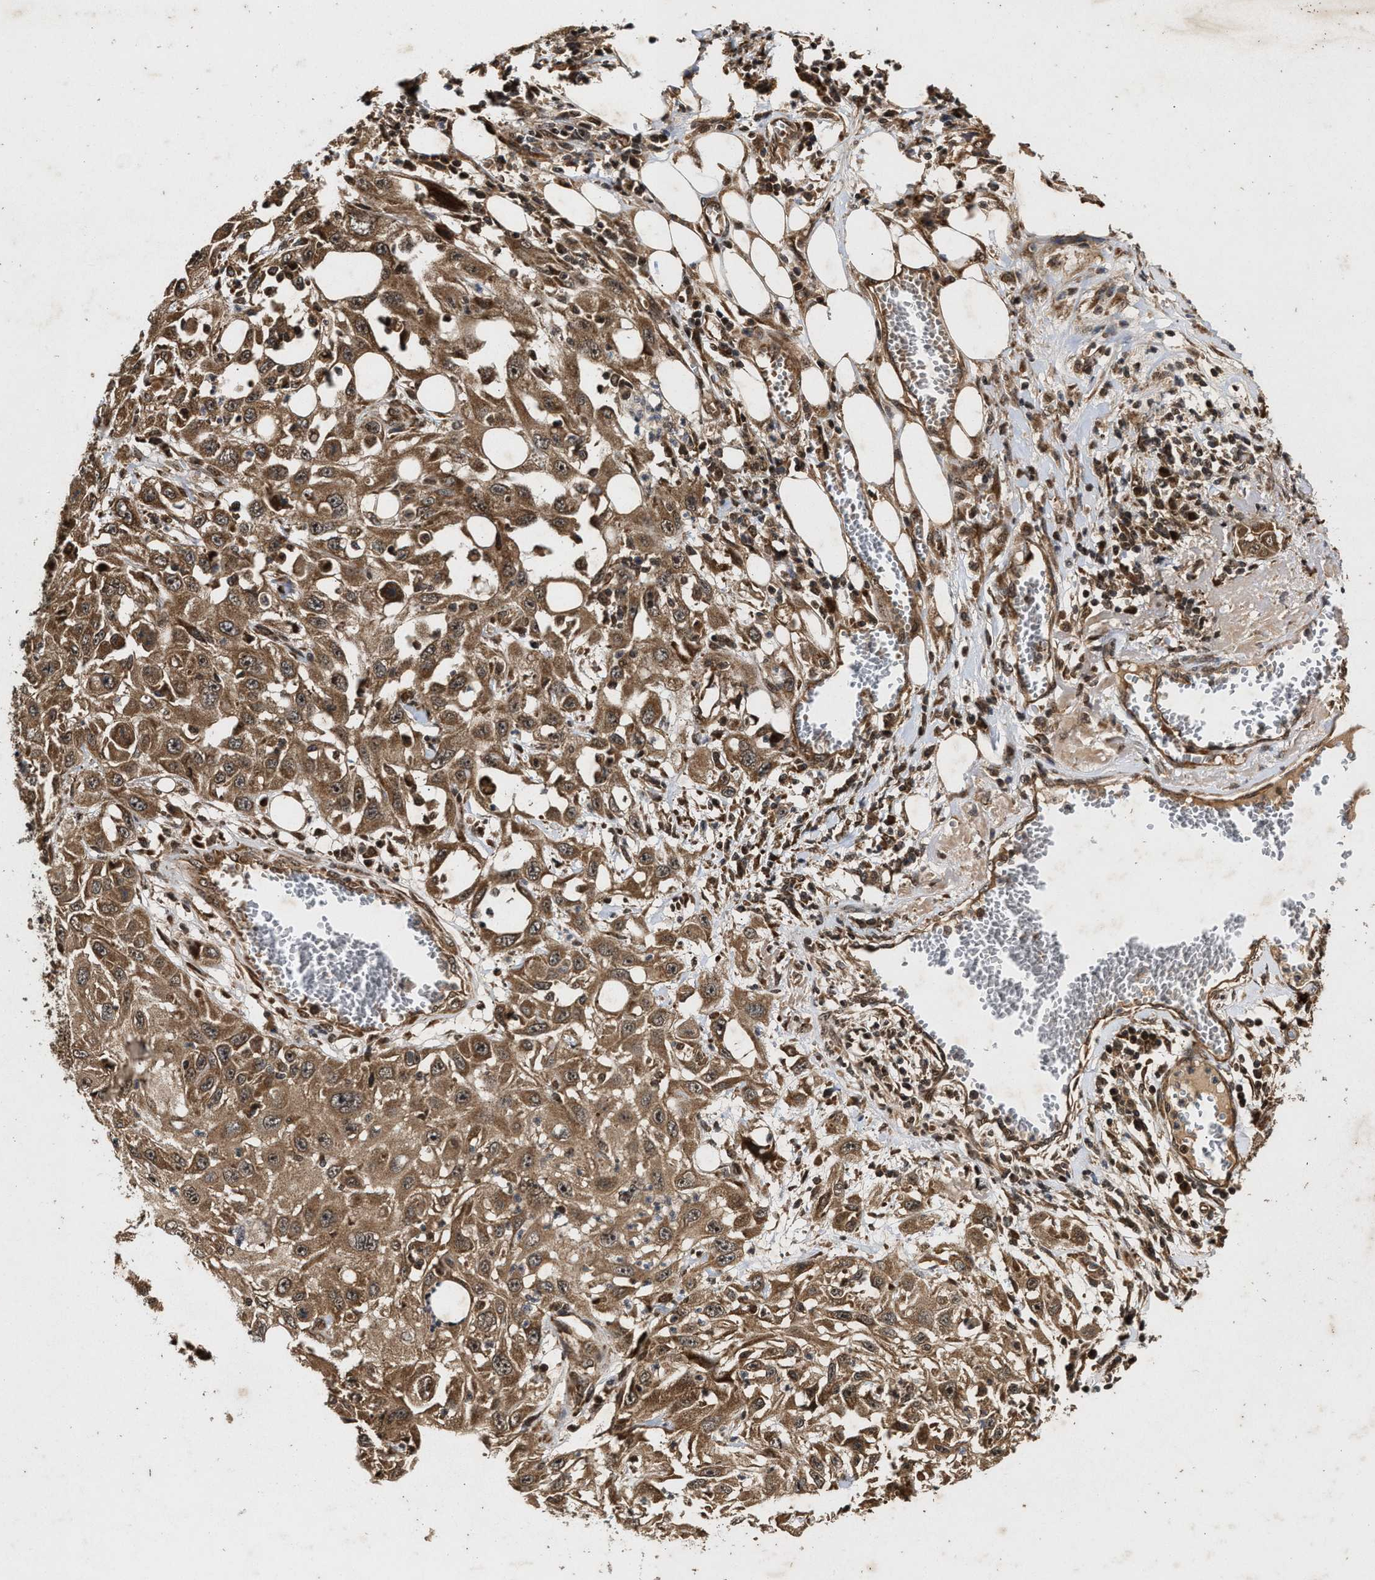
{"staining": {"intensity": "moderate", "quantity": ">75%", "location": "cytoplasmic/membranous"}, "tissue": "skin cancer", "cell_type": "Tumor cells", "image_type": "cancer", "snomed": [{"axis": "morphology", "description": "Squamous cell carcinoma, NOS"}, {"axis": "topography", "description": "Skin"}], "caption": "This image demonstrates immunohistochemistry staining of skin squamous cell carcinoma, with medium moderate cytoplasmic/membranous staining in approximately >75% of tumor cells.", "gene": "CFLAR", "patient": {"sex": "male", "age": 75}}